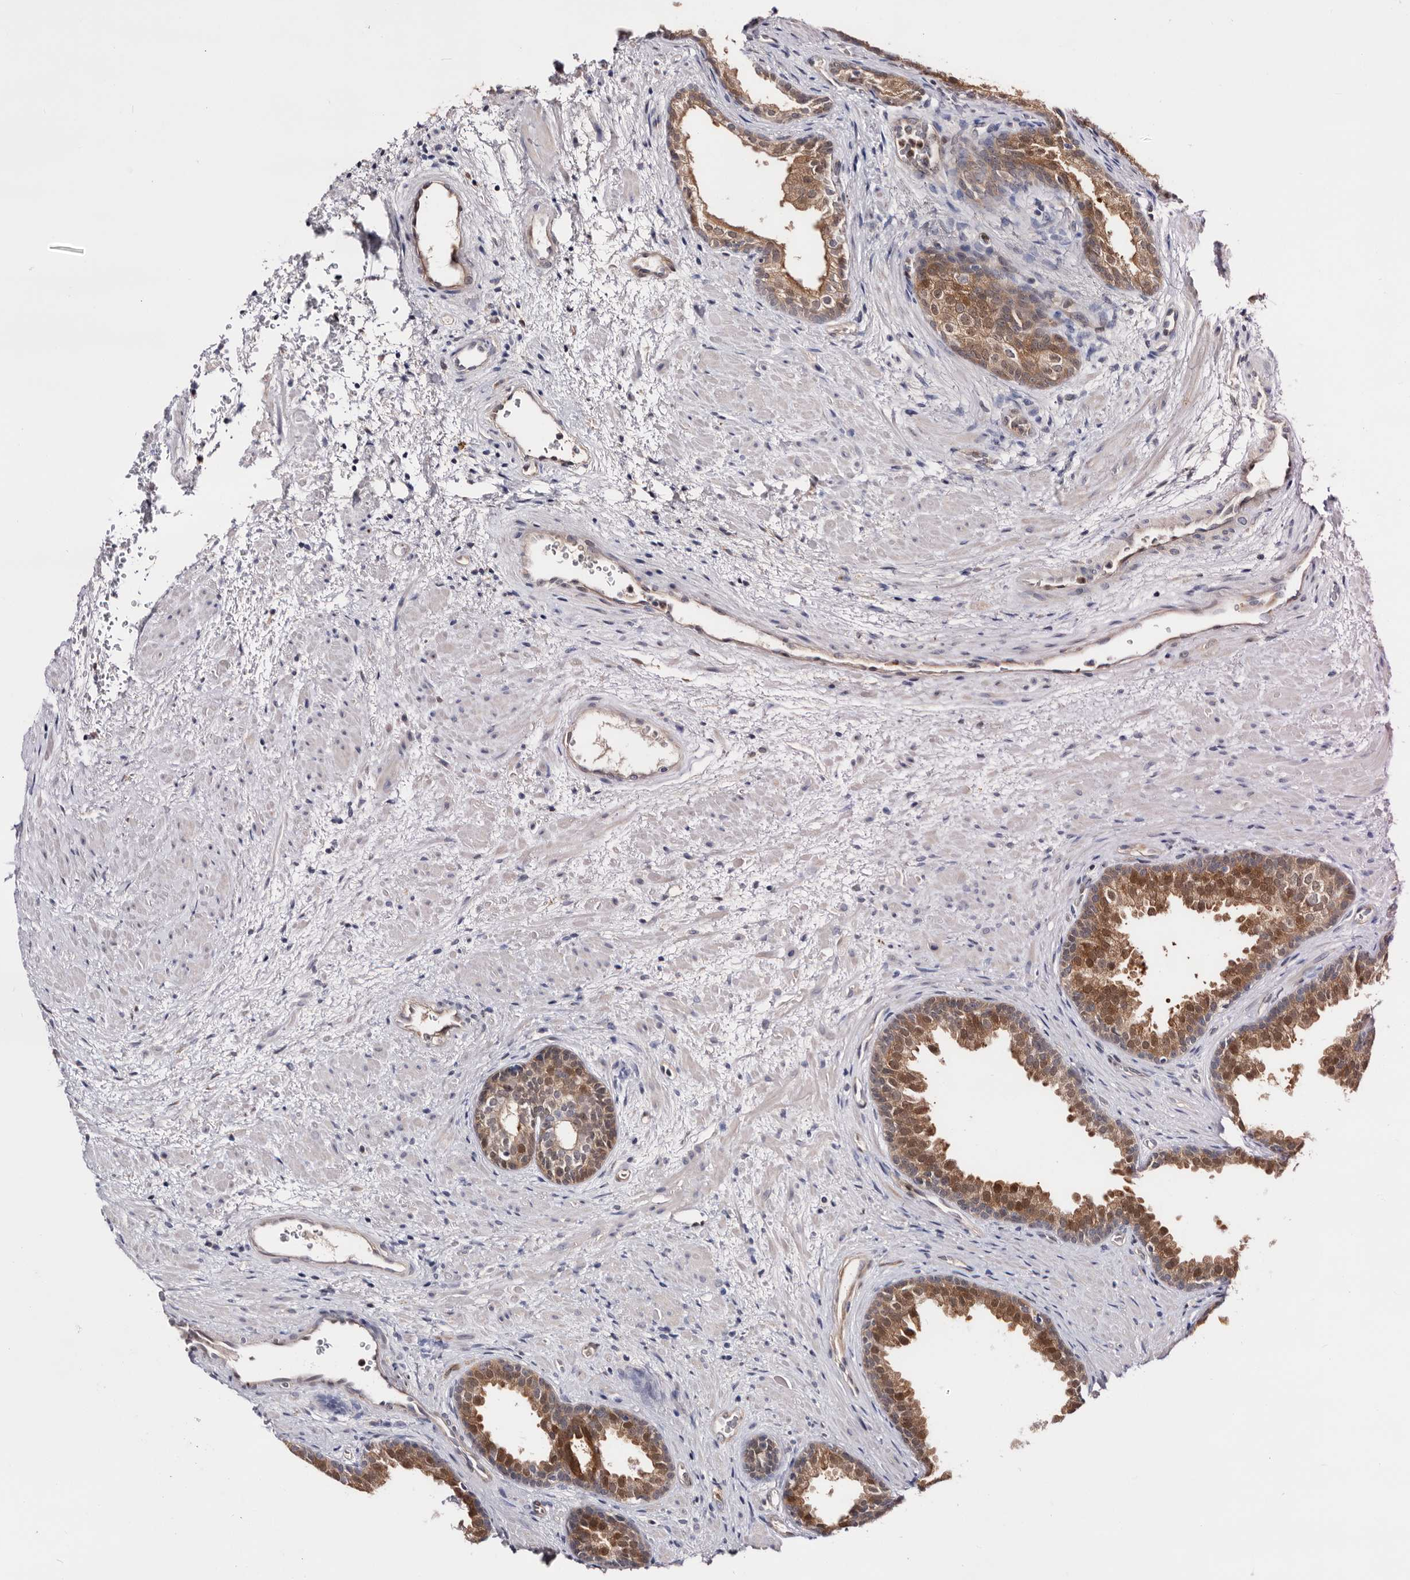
{"staining": {"intensity": "moderate", "quantity": "25%-75%", "location": "cytoplasmic/membranous,nuclear"}, "tissue": "prostate", "cell_type": "Glandular cells", "image_type": "normal", "snomed": [{"axis": "morphology", "description": "Normal tissue, NOS"}, {"axis": "topography", "description": "Prostate"}], "caption": "Benign prostate was stained to show a protein in brown. There is medium levels of moderate cytoplasmic/membranous,nuclear positivity in approximately 25%-75% of glandular cells.", "gene": "TP53I3", "patient": {"sex": "male", "age": 76}}